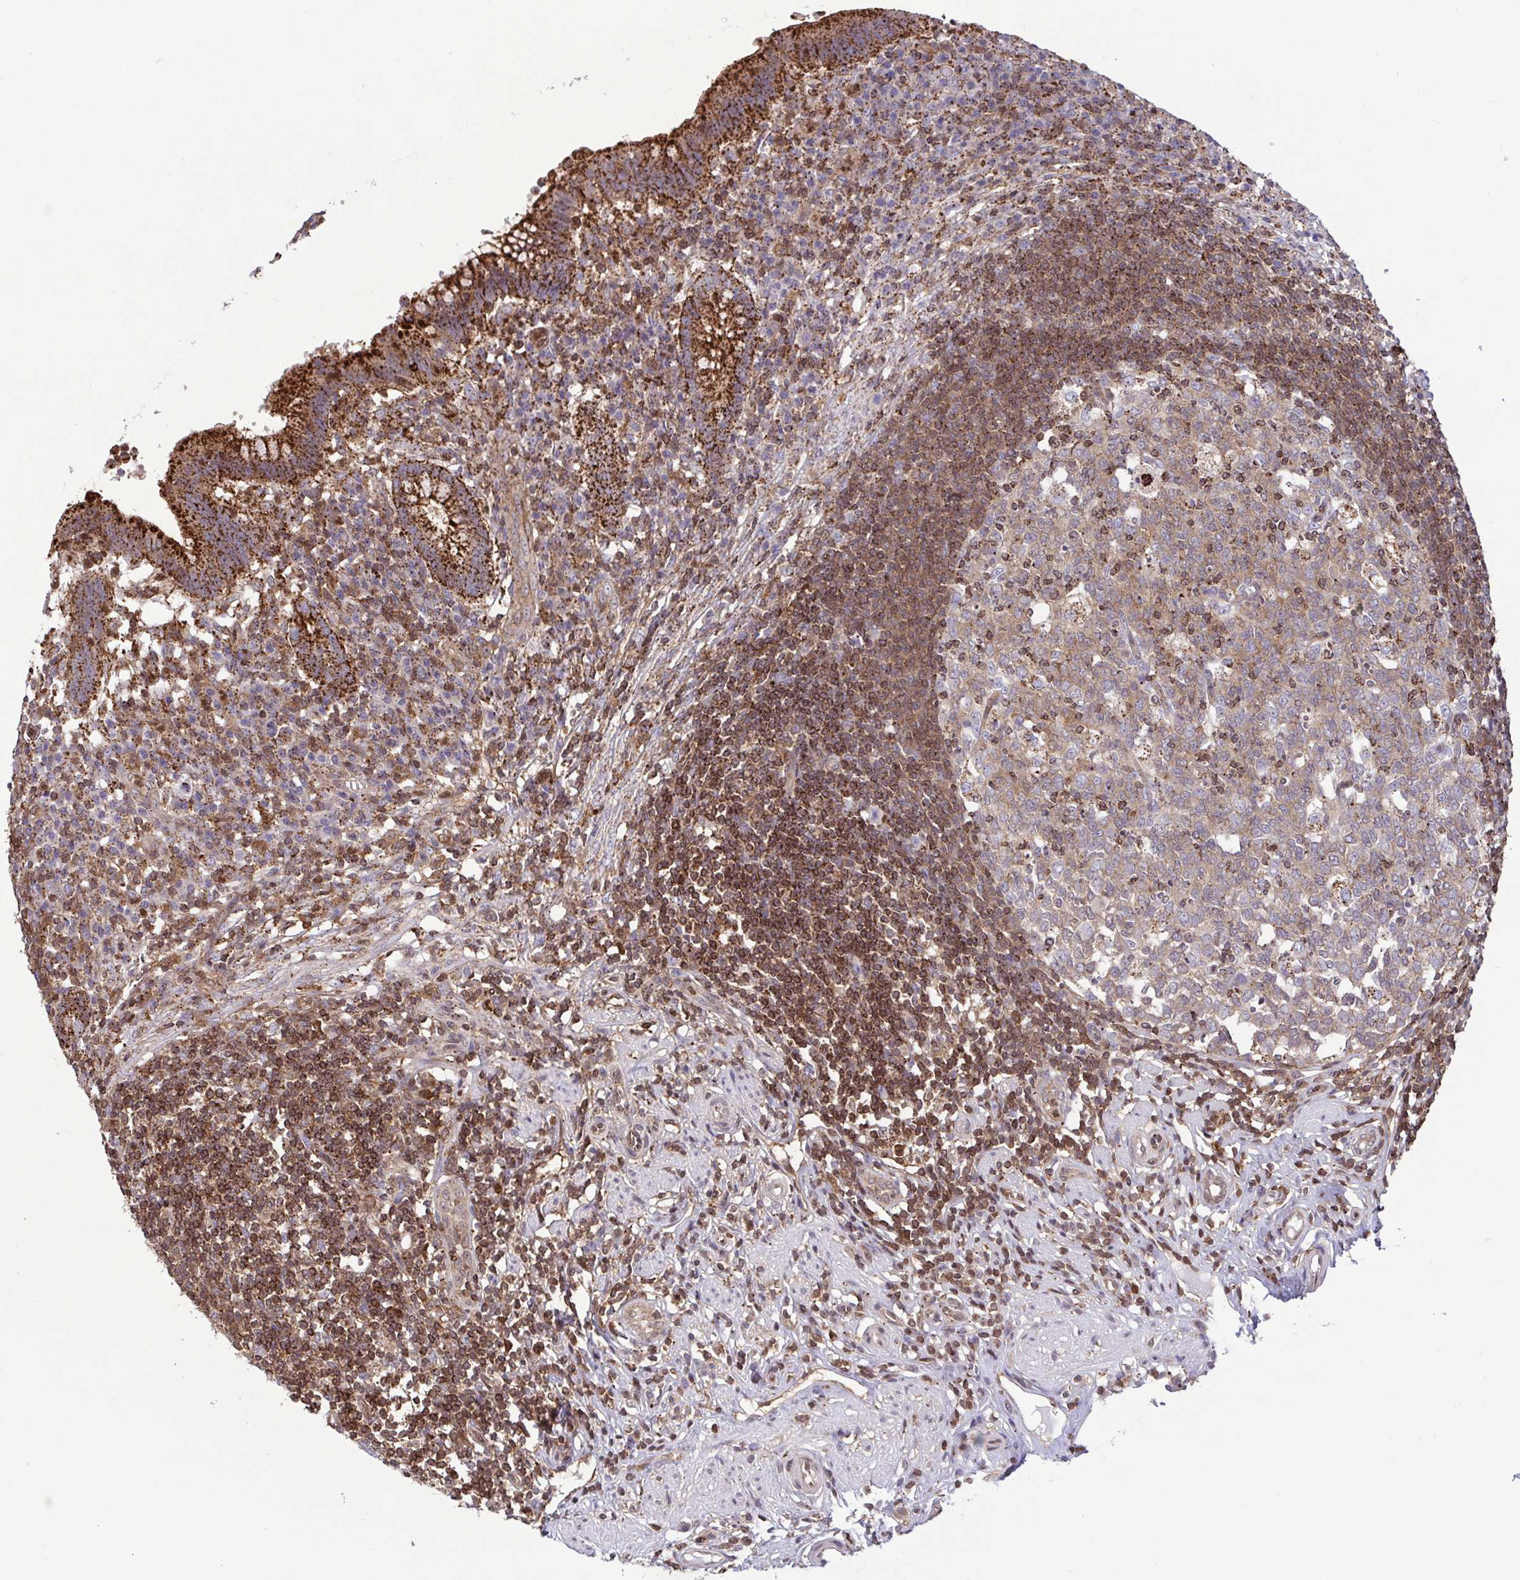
{"staining": {"intensity": "strong", "quantity": ">75%", "location": "cytoplasmic/membranous"}, "tissue": "appendix", "cell_type": "Glandular cells", "image_type": "normal", "snomed": [{"axis": "morphology", "description": "Normal tissue, NOS"}, {"axis": "topography", "description": "Appendix"}], "caption": "Strong cytoplasmic/membranous staining is appreciated in approximately >75% of glandular cells in benign appendix. Ihc stains the protein in brown and the nuclei are stained blue.", "gene": "CHMP1B", "patient": {"sex": "female", "age": 56}}